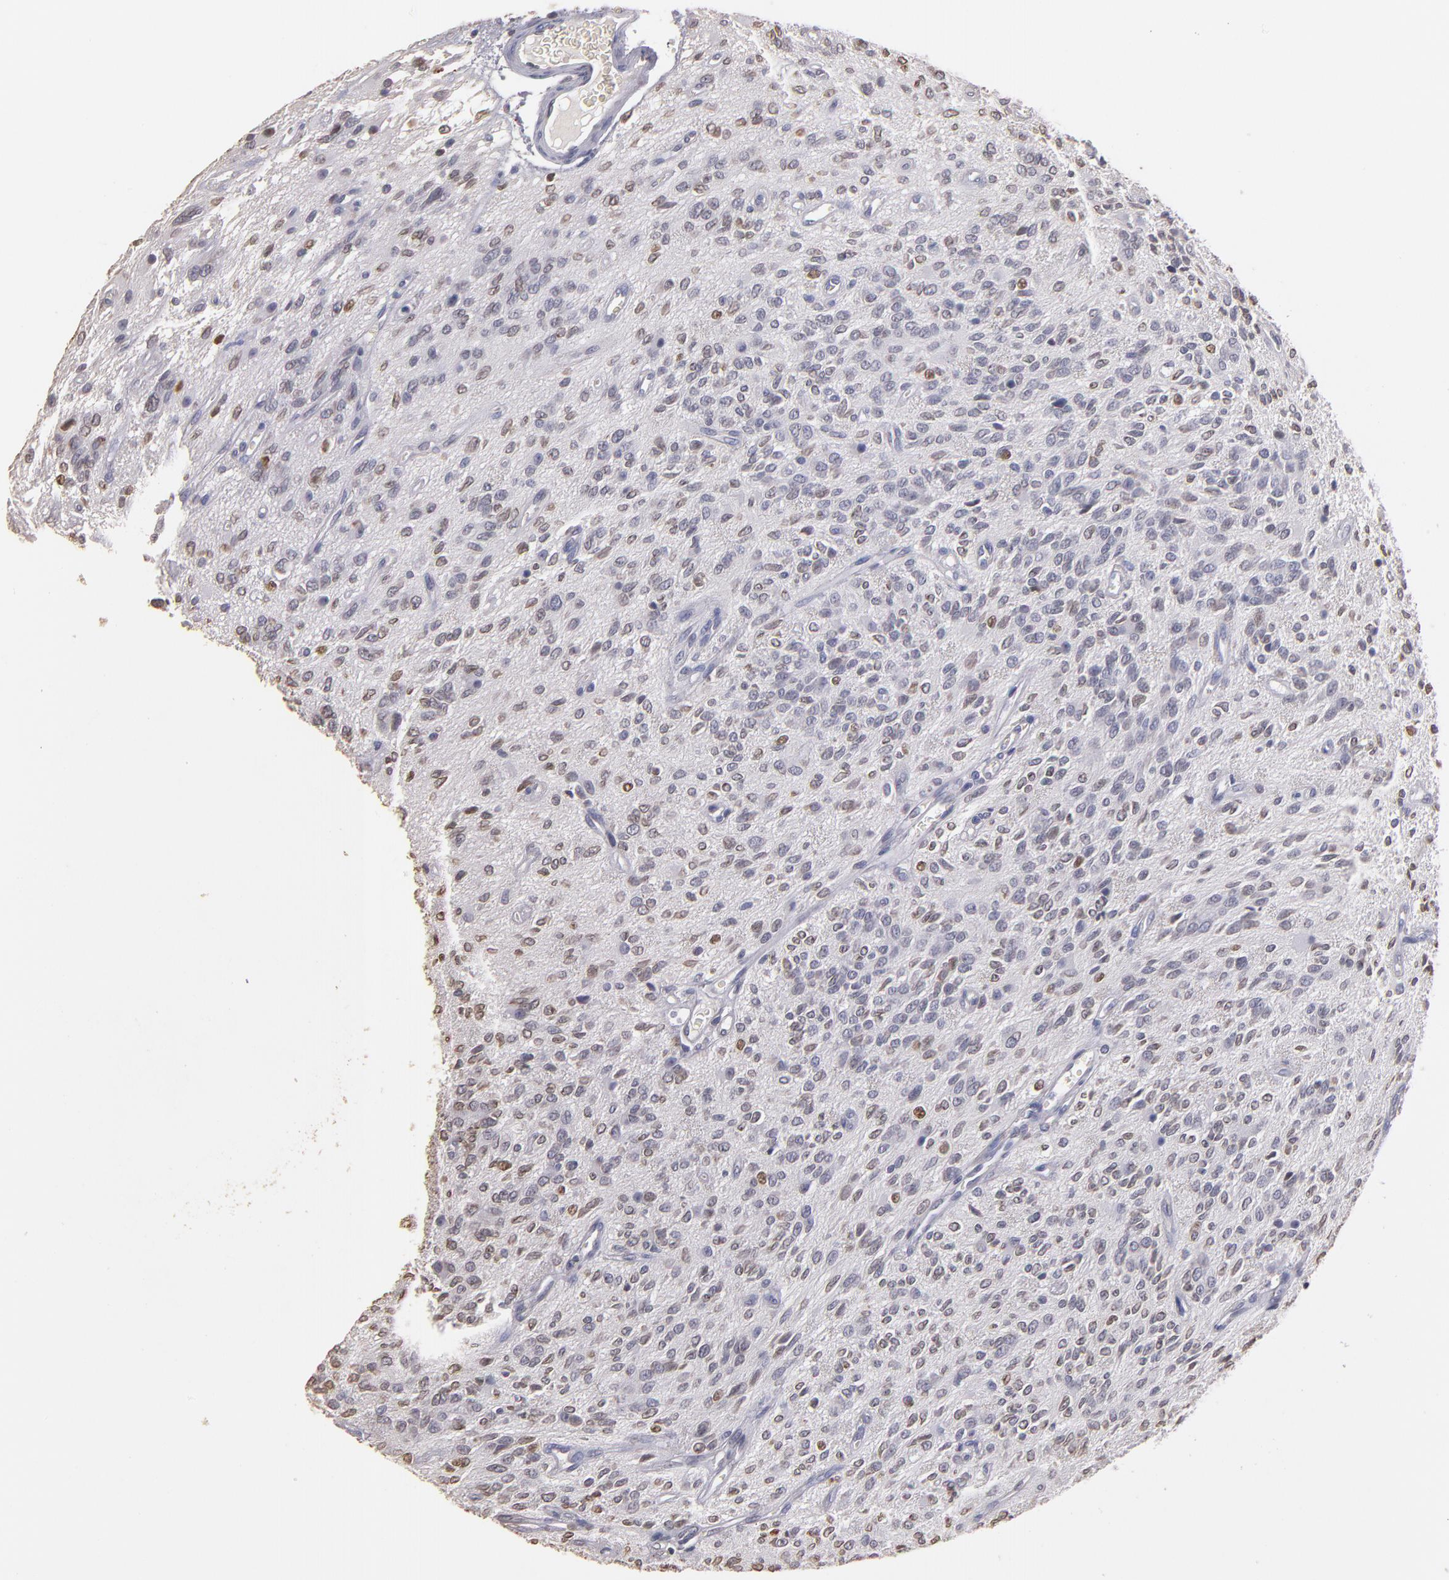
{"staining": {"intensity": "moderate", "quantity": "<25%", "location": "nuclear"}, "tissue": "glioma", "cell_type": "Tumor cells", "image_type": "cancer", "snomed": [{"axis": "morphology", "description": "Glioma, malignant, Low grade"}, {"axis": "topography", "description": "Brain"}], "caption": "An immunohistochemistry photomicrograph of tumor tissue is shown. Protein staining in brown highlights moderate nuclear positivity in malignant glioma (low-grade) within tumor cells. (Brightfield microscopy of DAB IHC at high magnification).", "gene": "SOX10", "patient": {"sex": "female", "age": 15}}